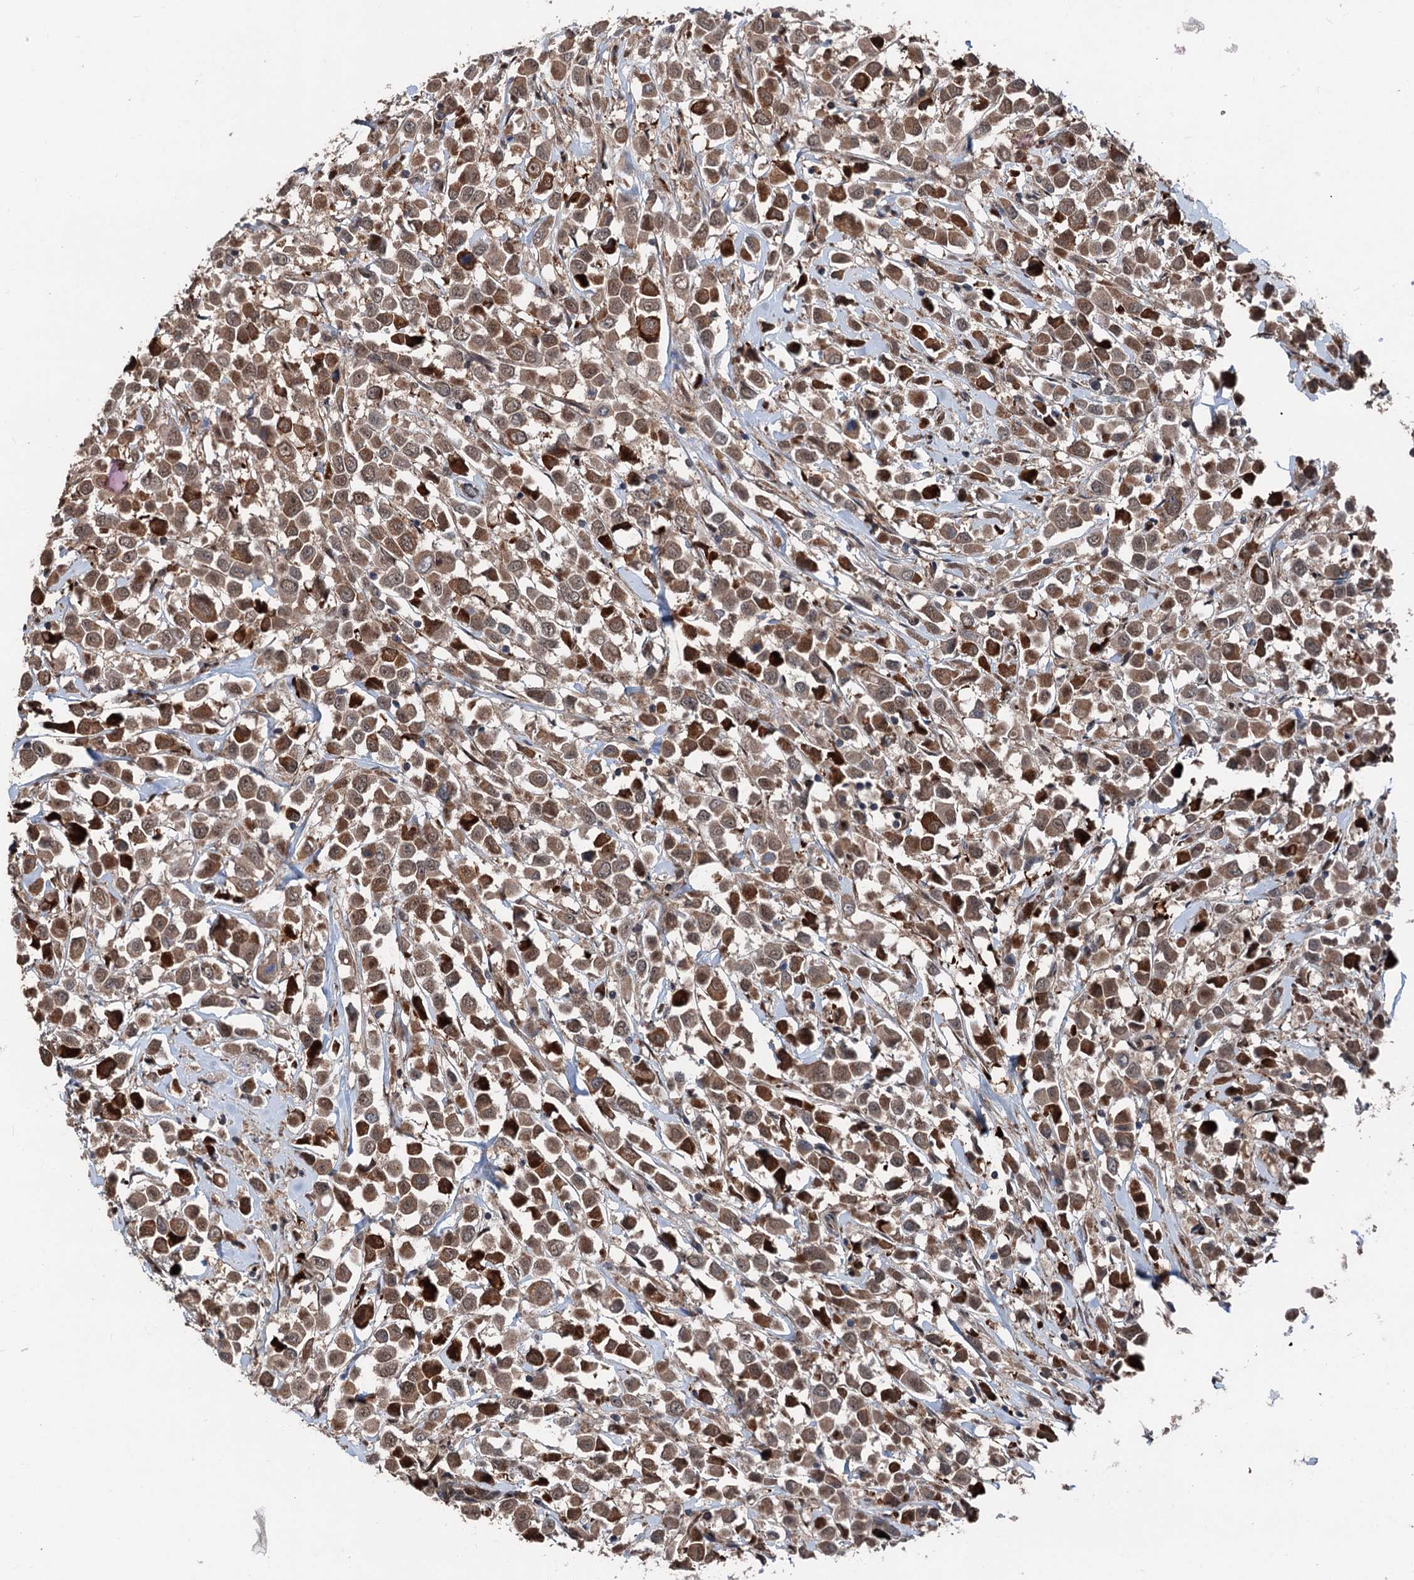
{"staining": {"intensity": "strong", "quantity": ">75%", "location": "cytoplasmic/membranous"}, "tissue": "breast cancer", "cell_type": "Tumor cells", "image_type": "cancer", "snomed": [{"axis": "morphology", "description": "Duct carcinoma"}, {"axis": "topography", "description": "Breast"}], "caption": "Strong cytoplasmic/membranous staining is appreciated in approximately >75% of tumor cells in breast cancer. The staining is performed using DAB brown chromogen to label protein expression. The nuclei are counter-stained blue using hematoxylin.", "gene": "PSMD13", "patient": {"sex": "female", "age": 61}}